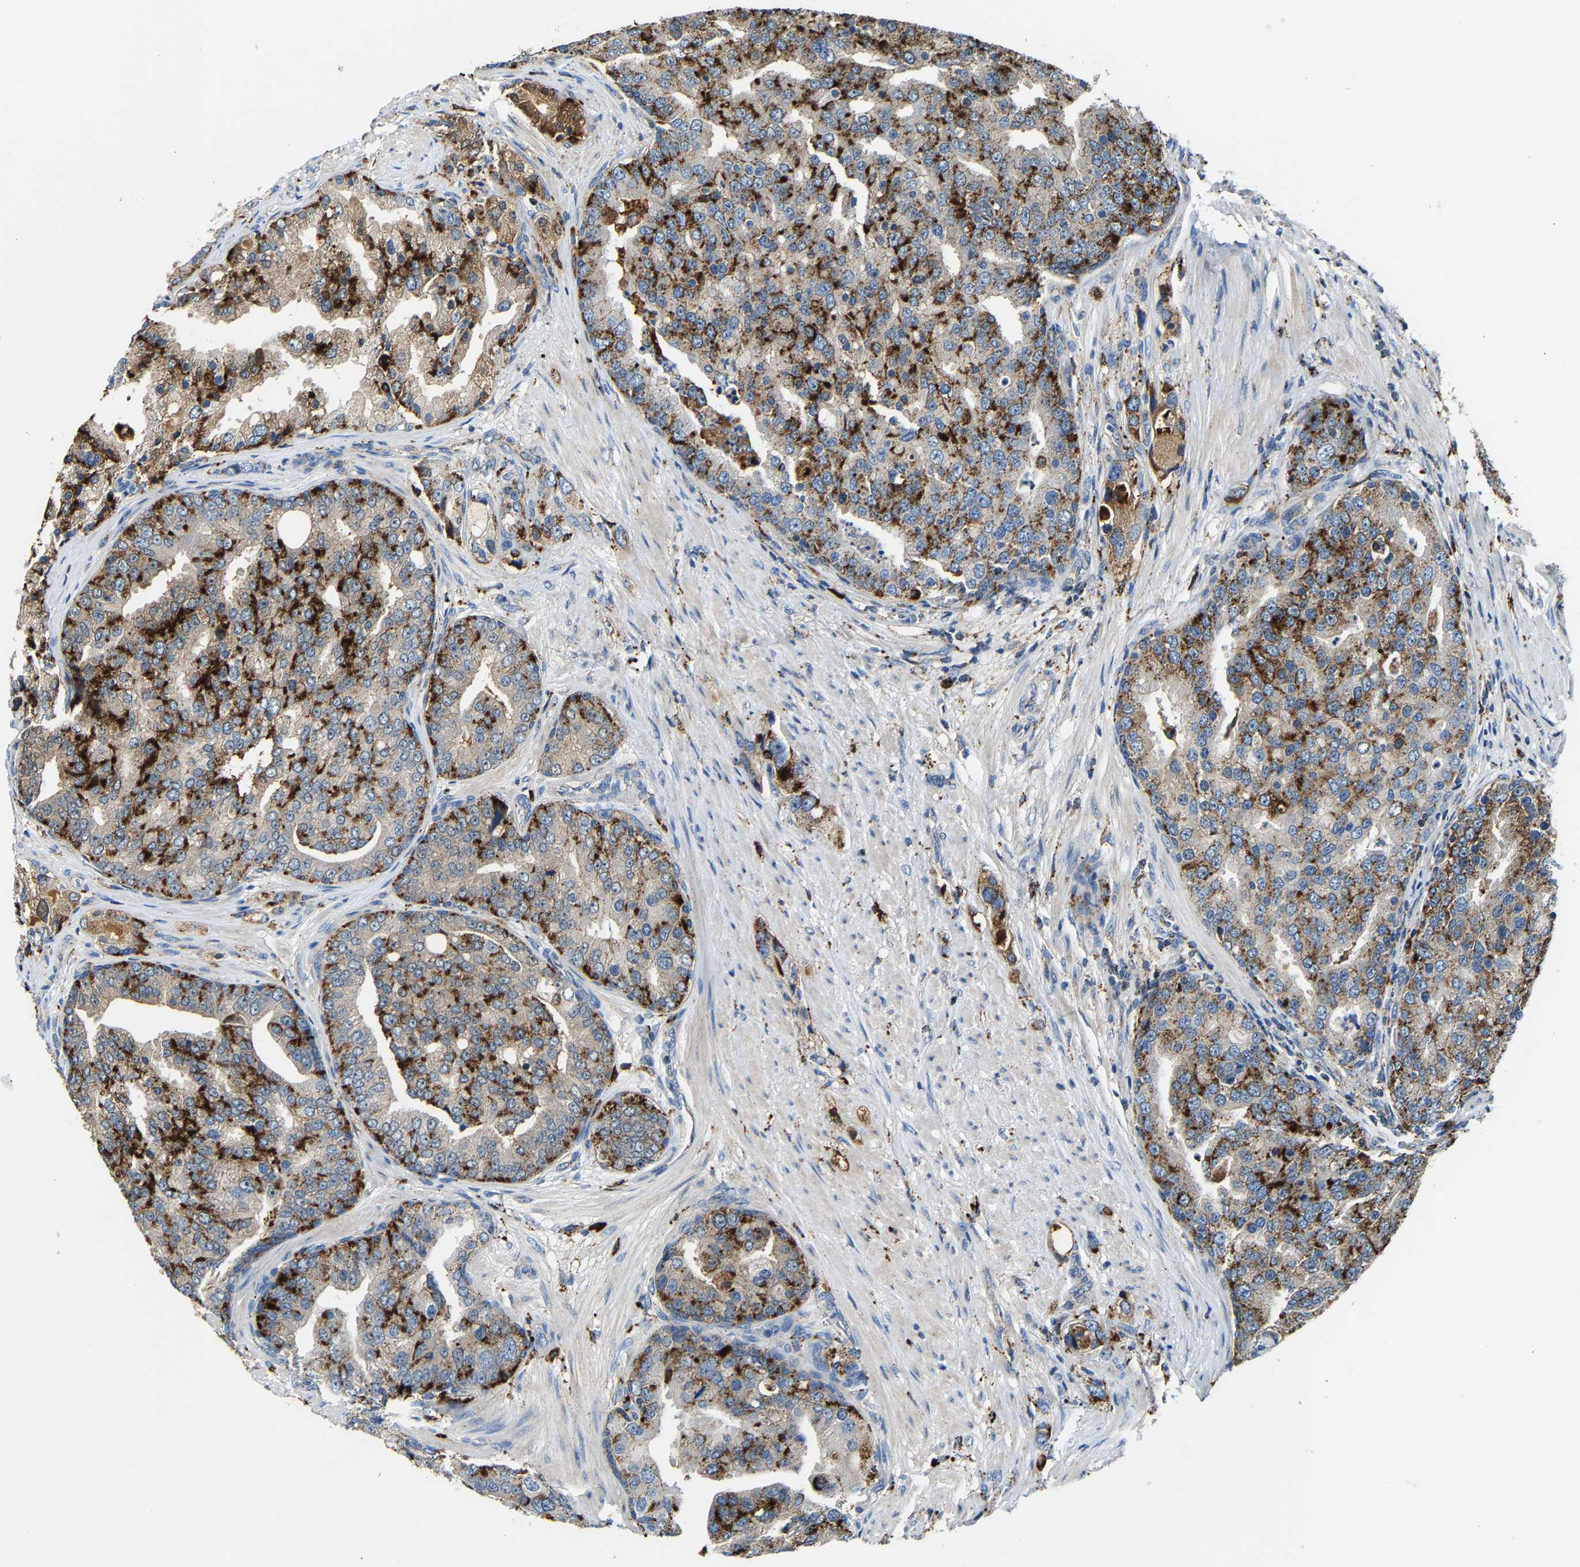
{"staining": {"intensity": "strong", "quantity": "25%-75%", "location": "cytoplasmic/membranous"}, "tissue": "prostate cancer", "cell_type": "Tumor cells", "image_type": "cancer", "snomed": [{"axis": "morphology", "description": "Adenocarcinoma, High grade"}, {"axis": "topography", "description": "Prostate"}], "caption": "Prostate cancer (adenocarcinoma (high-grade)) stained with a brown dye shows strong cytoplasmic/membranous positive positivity in approximately 25%-75% of tumor cells.", "gene": "DPP7", "patient": {"sex": "male", "age": 50}}